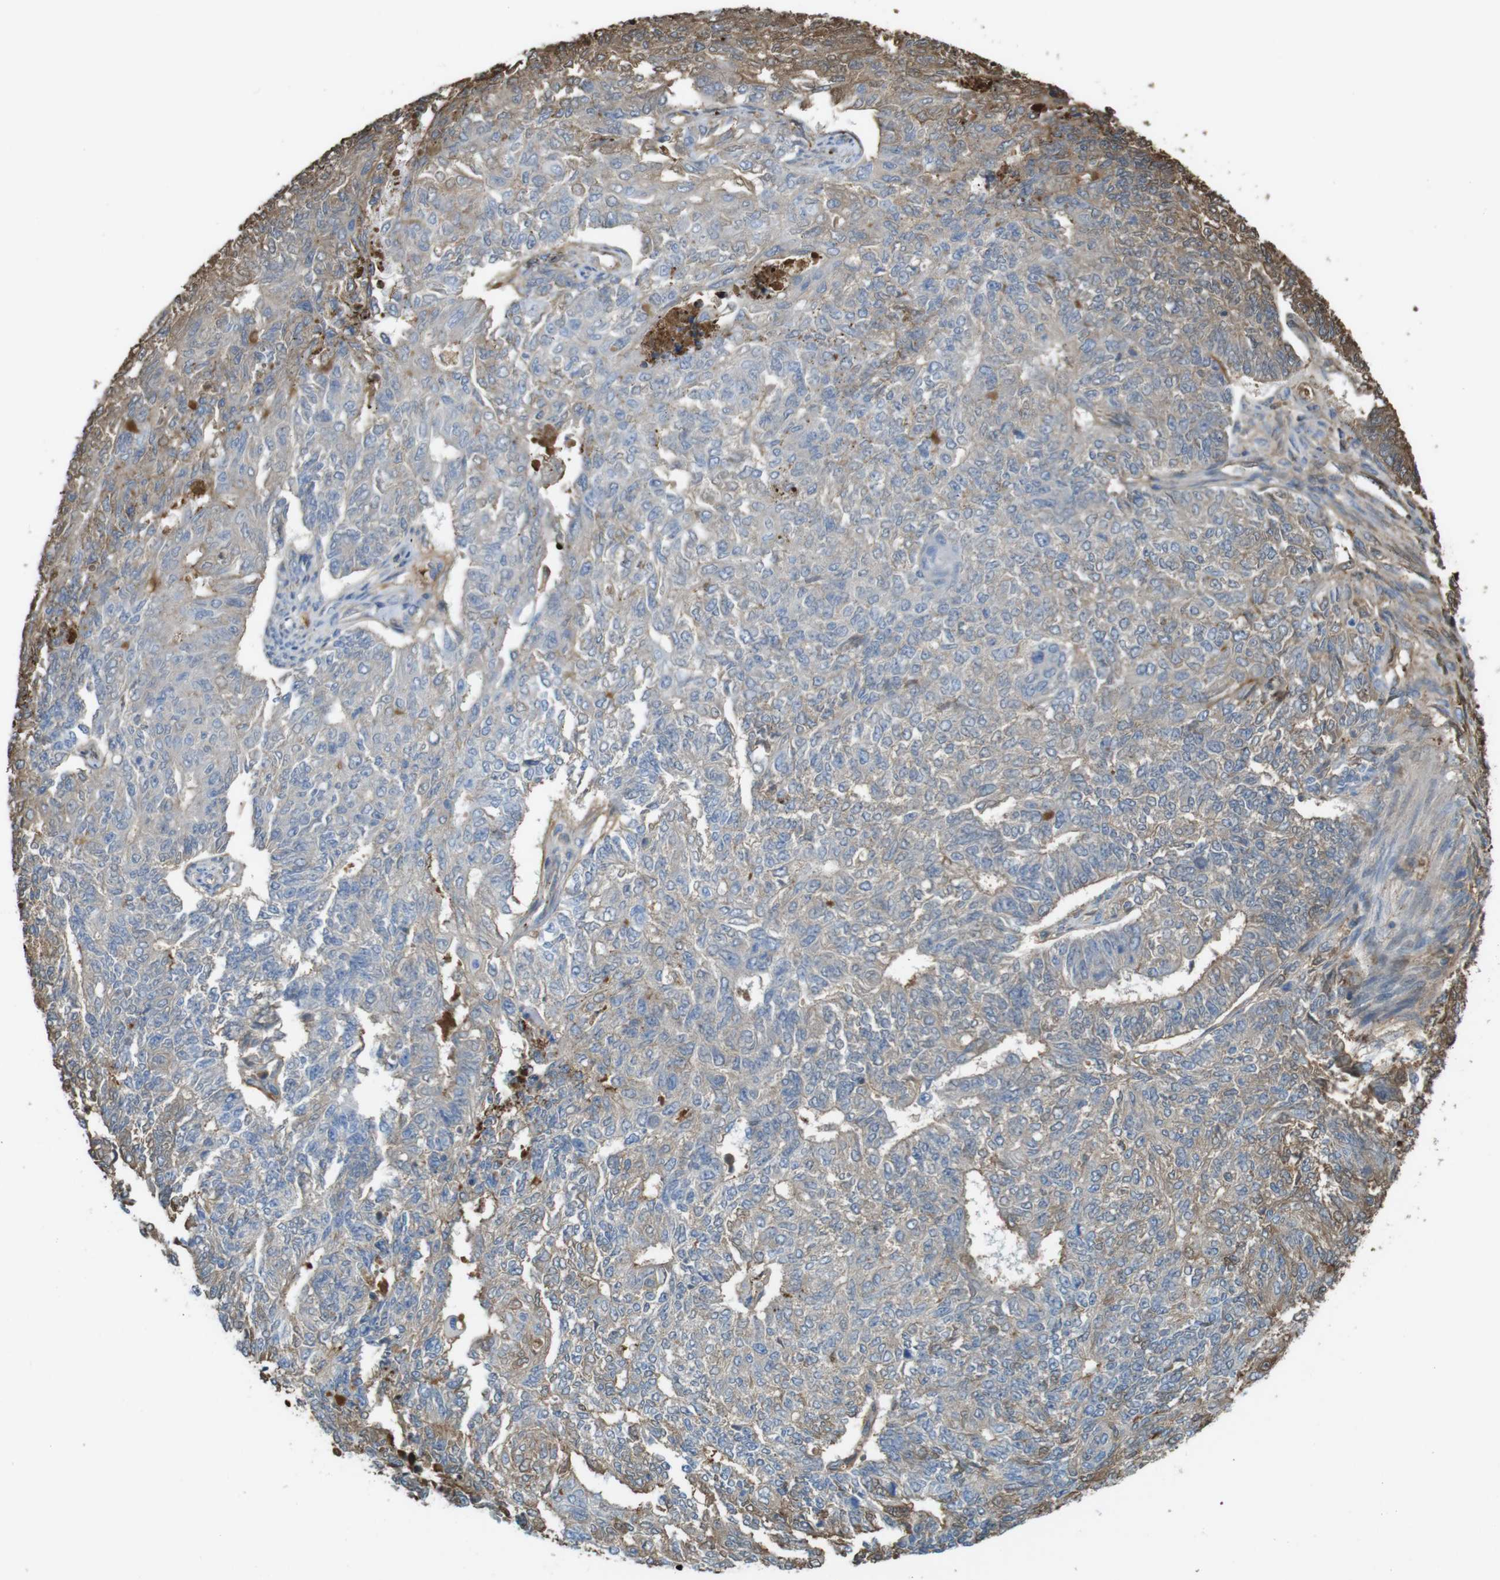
{"staining": {"intensity": "moderate", "quantity": "<25%", "location": "cytoplasmic/membranous"}, "tissue": "endometrial cancer", "cell_type": "Tumor cells", "image_type": "cancer", "snomed": [{"axis": "morphology", "description": "Adenocarcinoma, NOS"}, {"axis": "topography", "description": "Endometrium"}], "caption": "Immunohistochemical staining of human endometrial adenocarcinoma demonstrates low levels of moderate cytoplasmic/membranous protein positivity in about <25% of tumor cells. (brown staining indicates protein expression, while blue staining denotes nuclei).", "gene": "LTBP4", "patient": {"sex": "female", "age": 32}}